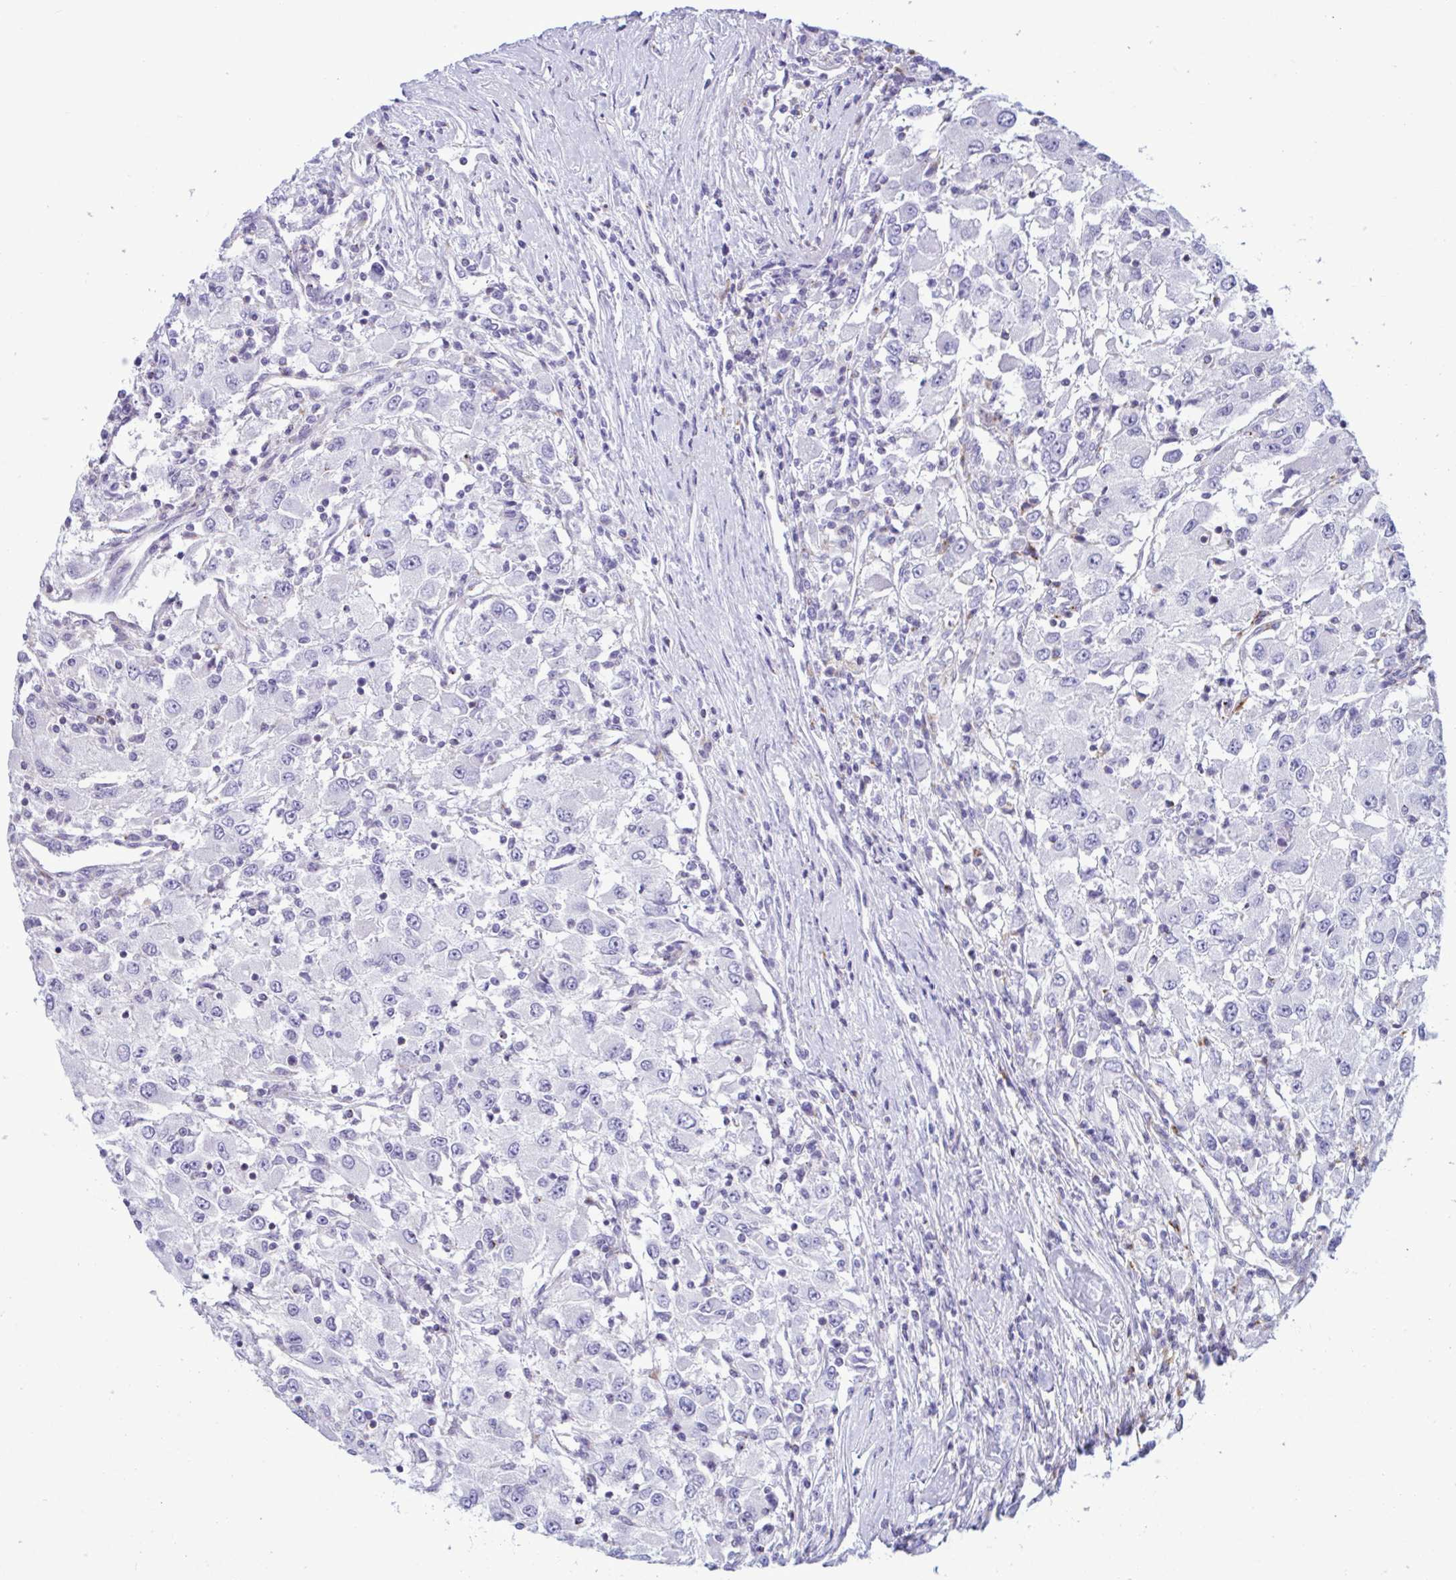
{"staining": {"intensity": "negative", "quantity": "none", "location": "none"}, "tissue": "renal cancer", "cell_type": "Tumor cells", "image_type": "cancer", "snomed": [{"axis": "morphology", "description": "Adenocarcinoma, NOS"}, {"axis": "topography", "description": "Kidney"}], "caption": "The histopathology image exhibits no significant positivity in tumor cells of renal cancer. (DAB (3,3'-diaminobenzidine) IHC with hematoxylin counter stain).", "gene": "XCL1", "patient": {"sex": "female", "age": 67}}